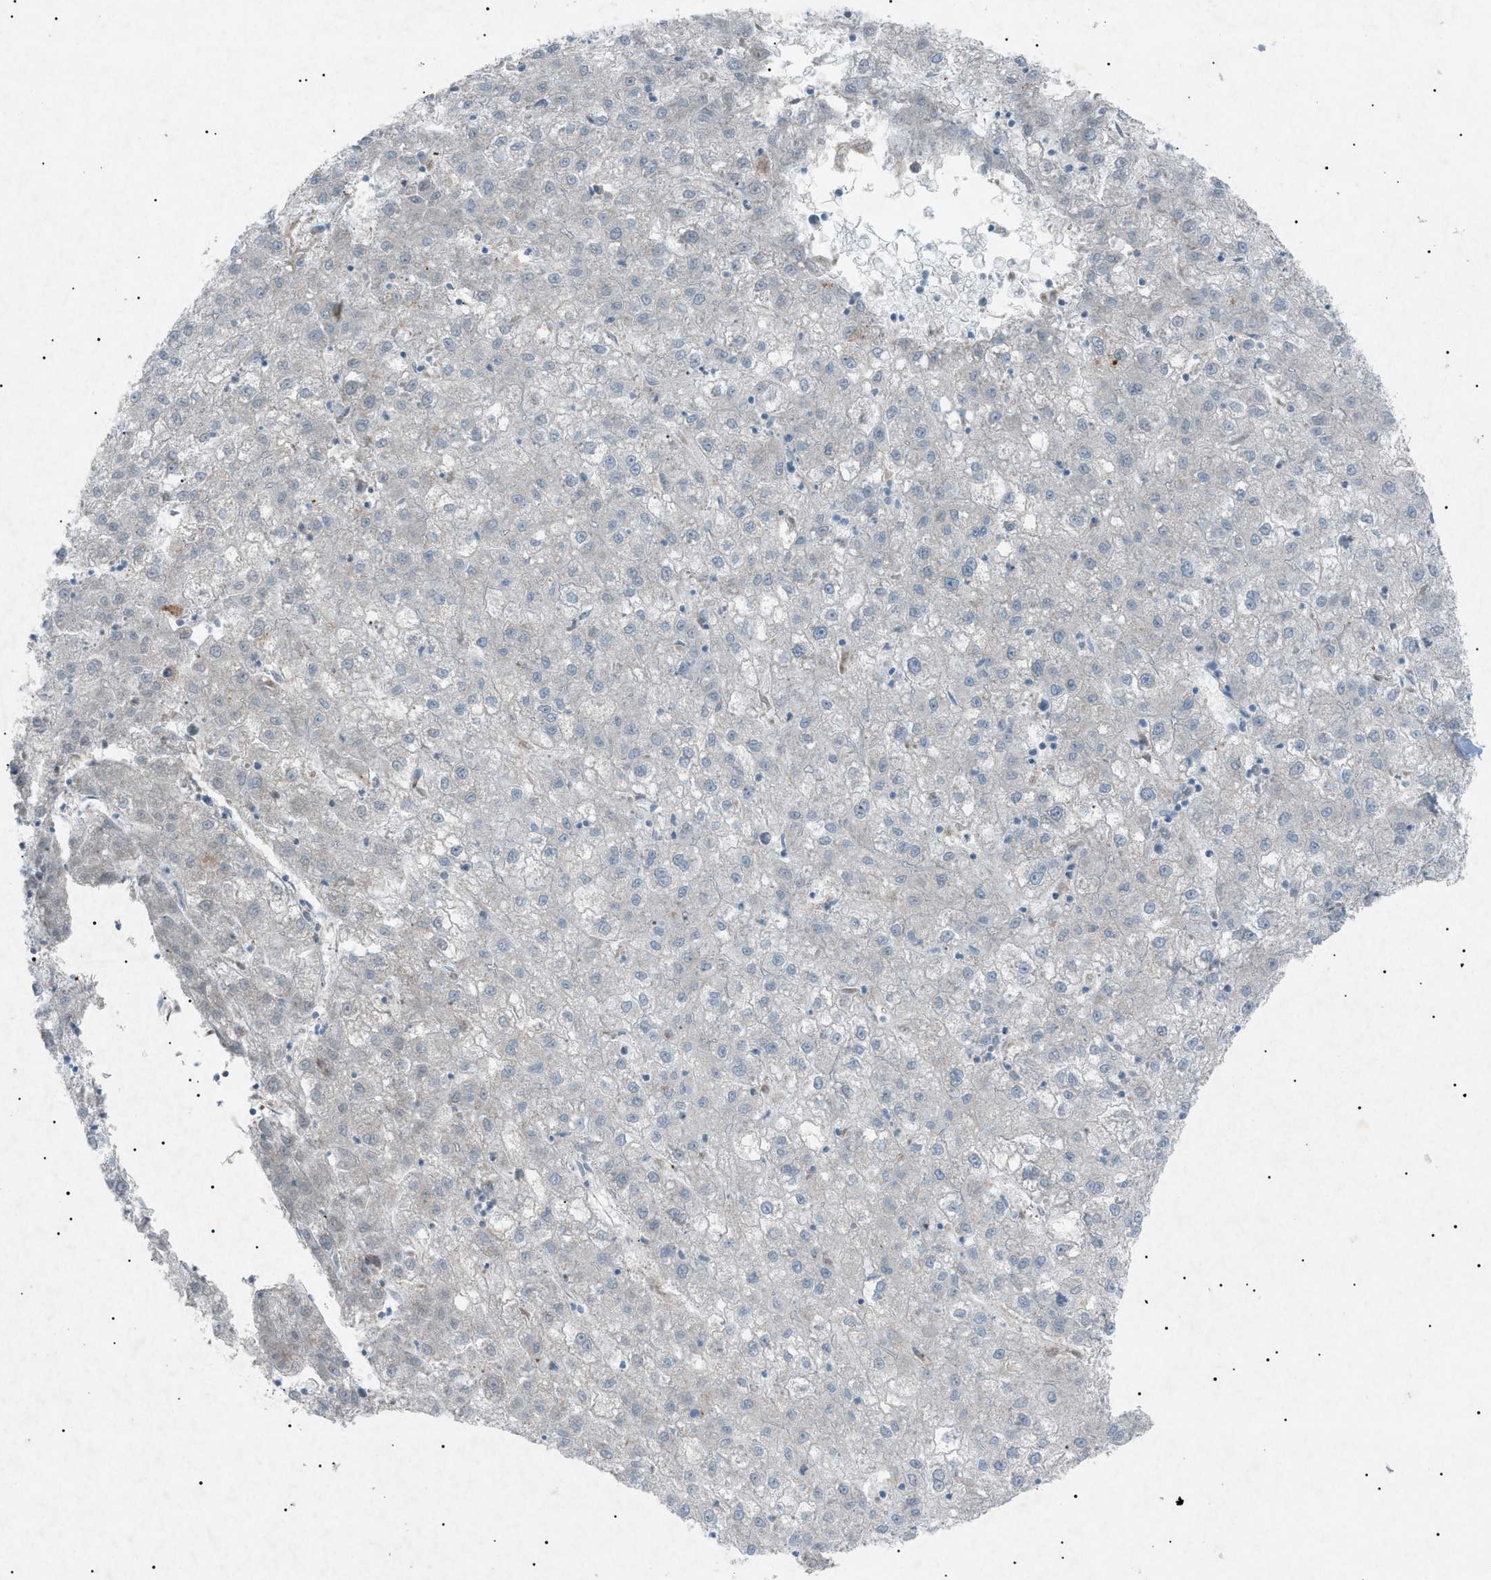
{"staining": {"intensity": "negative", "quantity": "none", "location": "none"}, "tissue": "liver cancer", "cell_type": "Tumor cells", "image_type": "cancer", "snomed": [{"axis": "morphology", "description": "Carcinoma, Hepatocellular, NOS"}, {"axis": "topography", "description": "Liver"}], "caption": "This histopathology image is of hepatocellular carcinoma (liver) stained with immunohistochemistry (IHC) to label a protein in brown with the nuclei are counter-stained blue. There is no staining in tumor cells.", "gene": "BTK", "patient": {"sex": "male", "age": 72}}